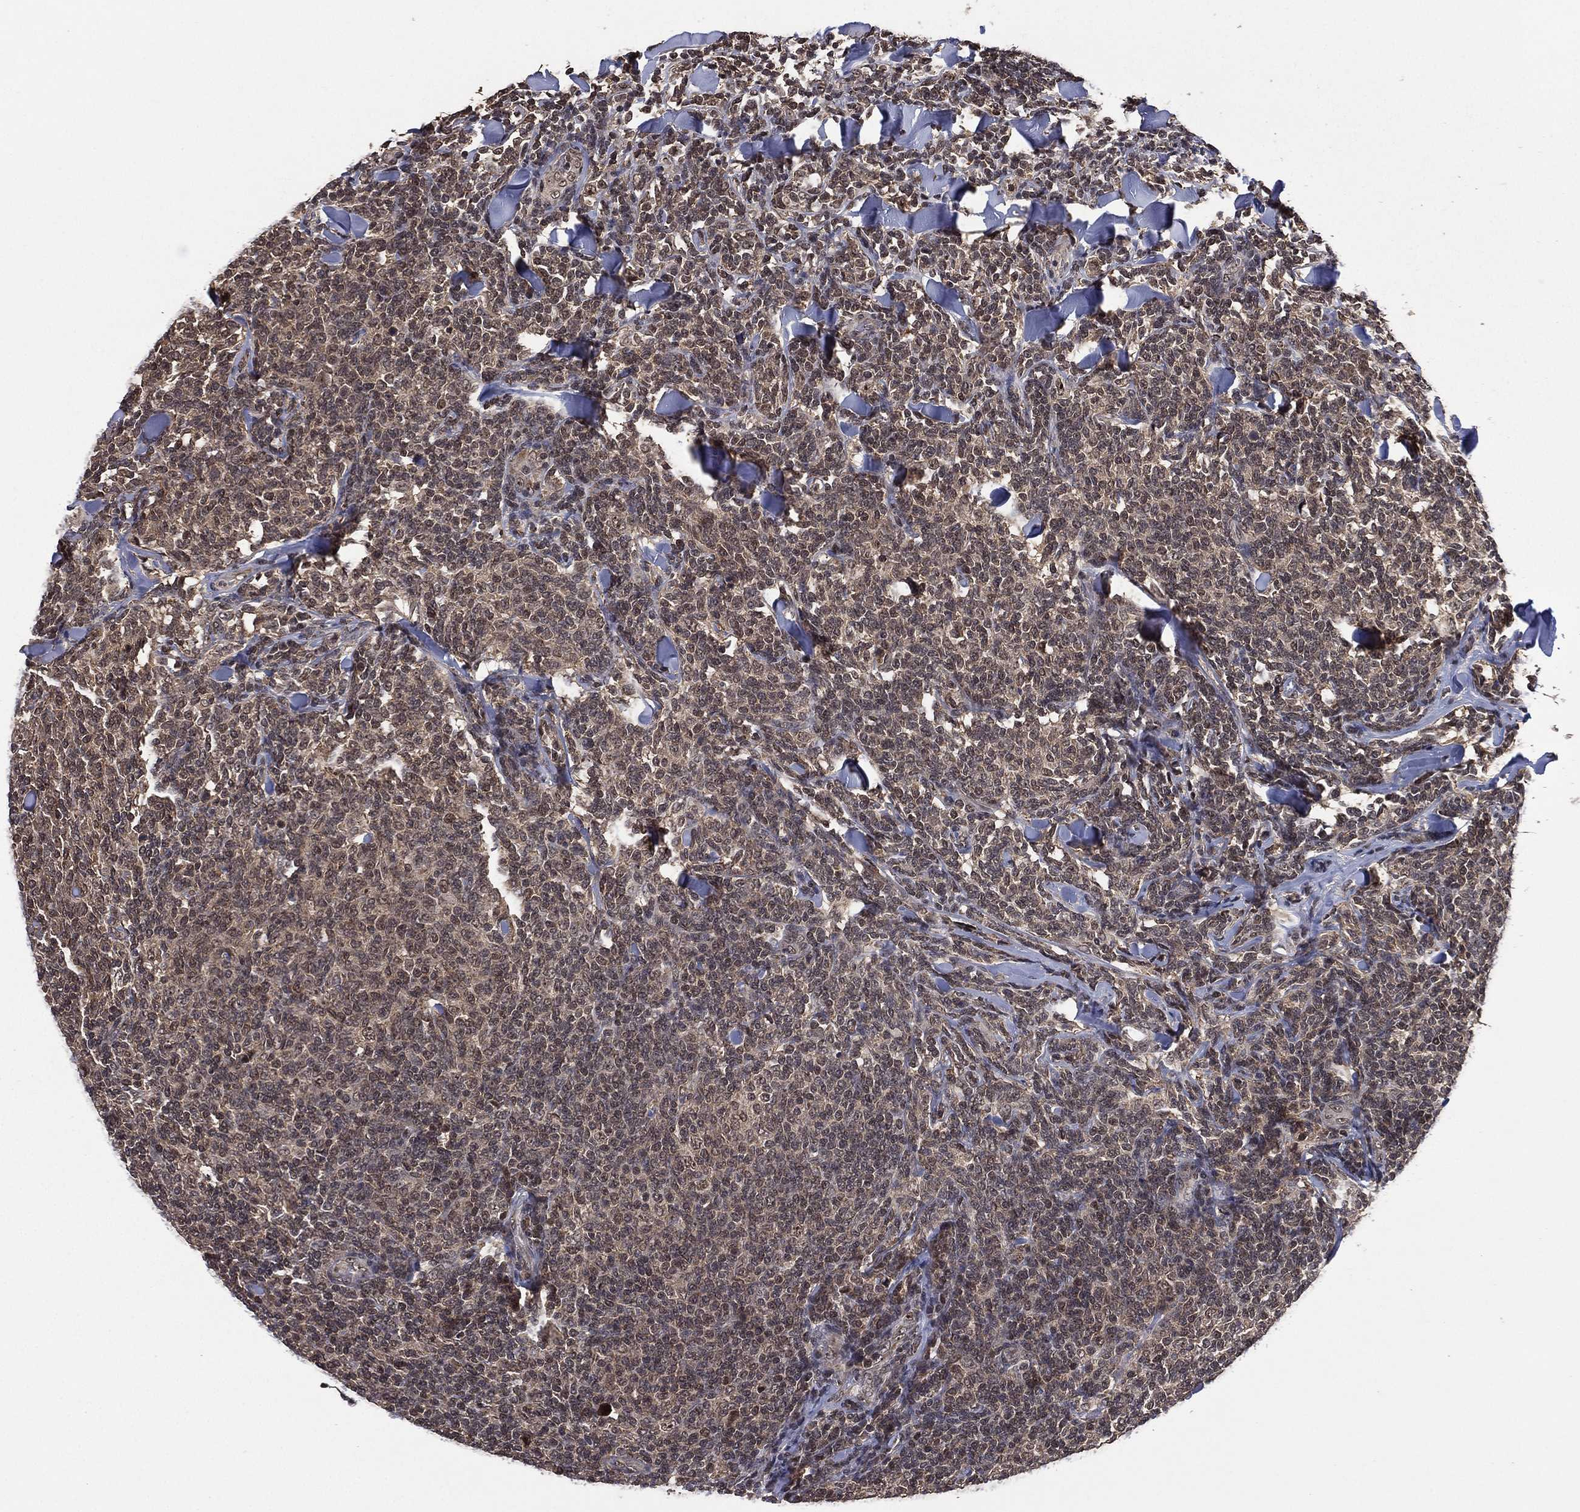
{"staining": {"intensity": "weak", "quantity": "25%-75%", "location": "cytoplasmic/membranous,nuclear"}, "tissue": "lymphoma", "cell_type": "Tumor cells", "image_type": "cancer", "snomed": [{"axis": "morphology", "description": "Malignant lymphoma, non-Hodgkin's type, Low grade"}, {"axis": "topography", "description": "Lymph node"}], "caption": "This photomicrograph demonstrates malignant lymphoma, non-Hodgkin's type (low-grade) stained with immunohistochemistry to label a protein in brown. The cytoplasmic/membranous and nuclear of tumor cells show weak positivity for the protein. Nuclei are counter-stained blue.", "gene": "NELFCD", "patient": {"sex": "female", "age": 56}}